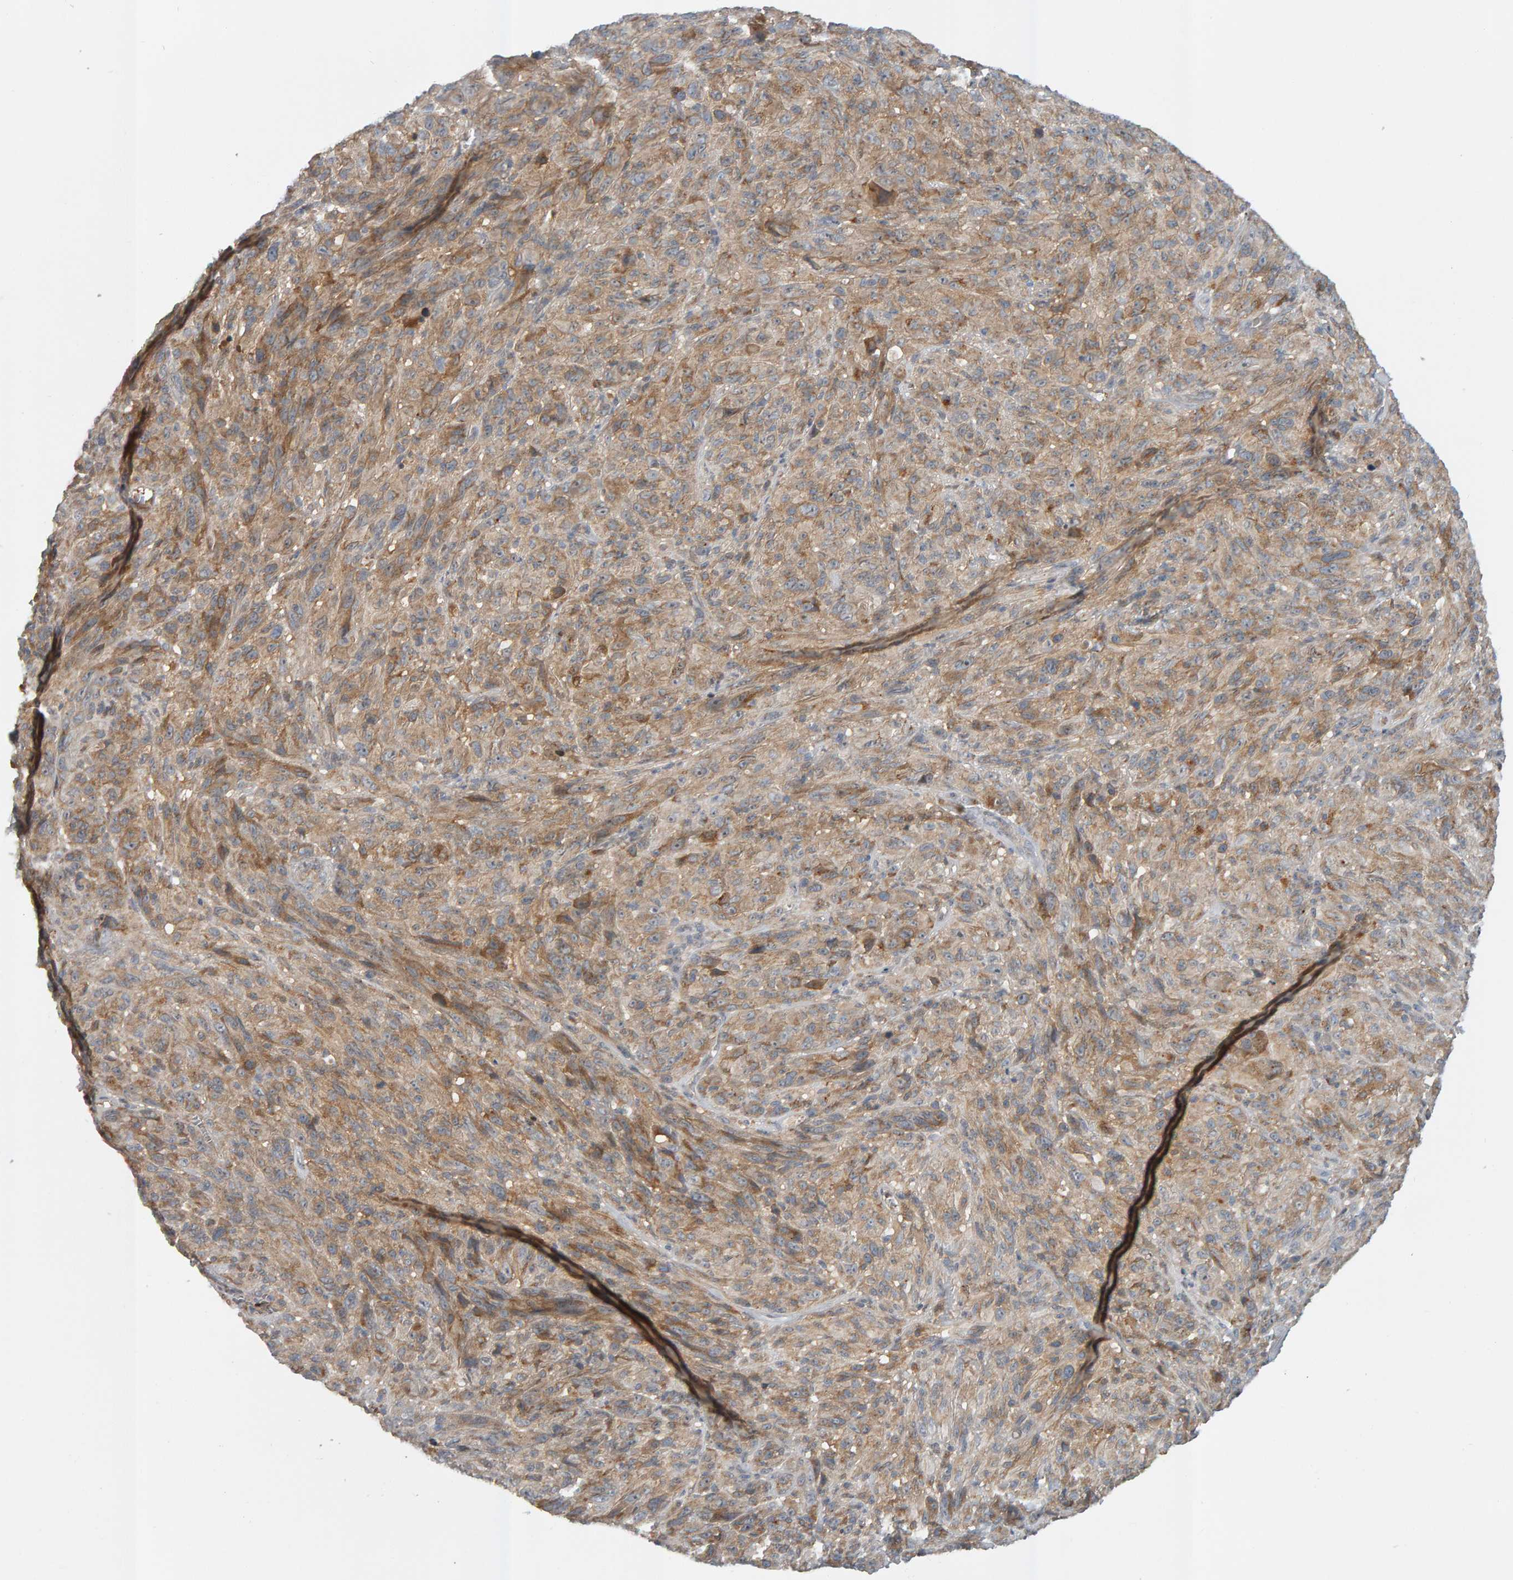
{"staining": {"intensity": "weak", "quantity": ">75%", "location": "cytoplasmic/membranous"}, "tissue": "melanoma", "cell_type": "Tumor cells", "image_type": "cancer", "snomed": [{"axis": "morphology", "description": "Malignant melanoma, NOS"}, {"axis": "topography", "description": "Skin of head"}], "caption": "Melanoma was stained to show a protein in brown. There is low levels of weak cytoplasmic/membranous staining in approximately >75% of tumor cells.", "gene": "ZNF160", "patient": {"sex": "male", "age": 96}}